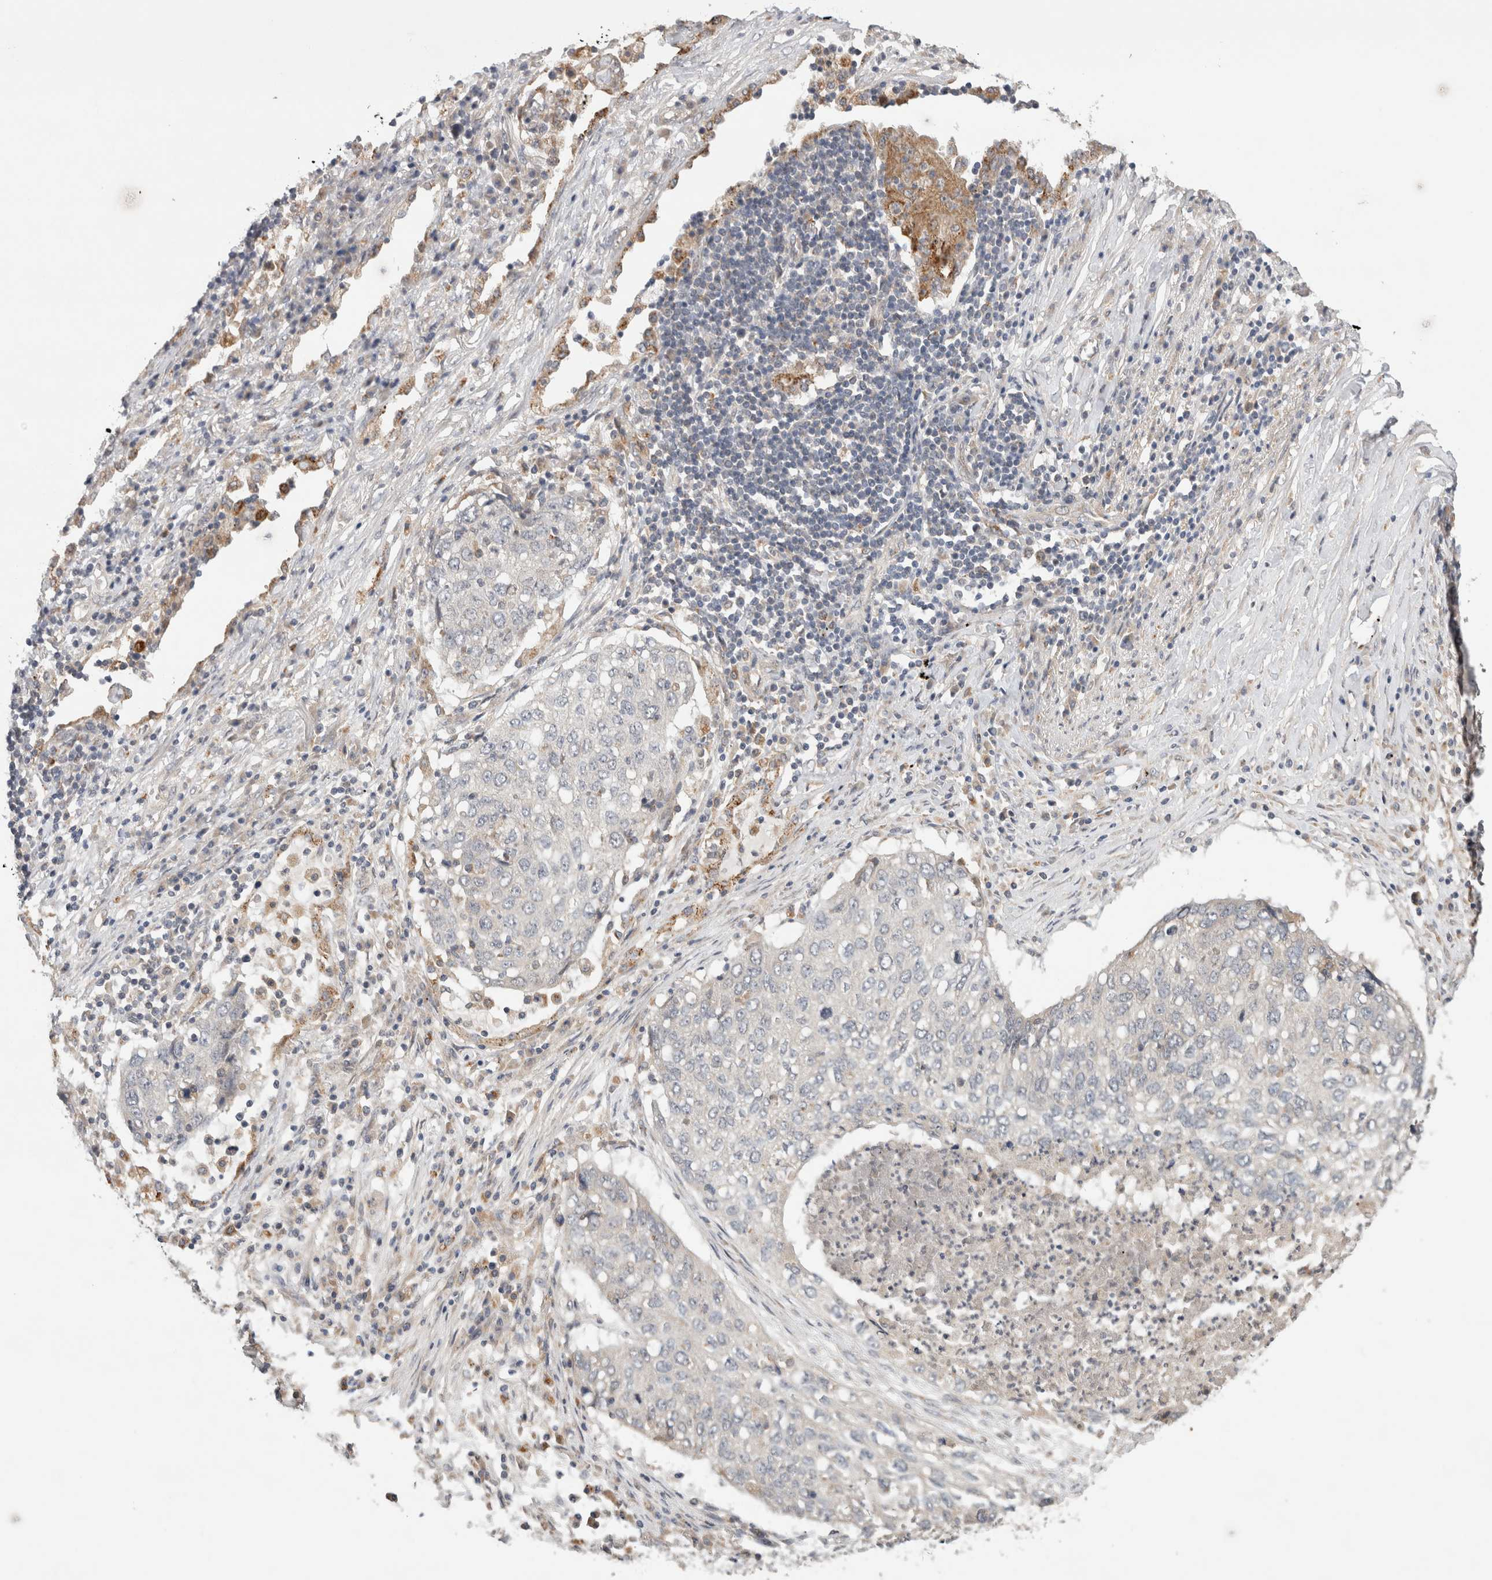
{"staining": {"intensity": "negative", "quantity": "none", "location": "none"}, "tissue": "lung cancer", "cell_type": "Tumor cells", "image_type": "cancer", "snomed": [{"axis": "morphology", "description": "Squamous cell carcinoma, NOS"}, {"axis": "topography", "description": "Lung"}], "caption": "Tumor cells are negative for brown protein staining in lung cancer (squamous cell carcinoma). Nuclei are stained in blue.", "gene": "SGK1", "patient": {"sex": "female", "age": 63}}